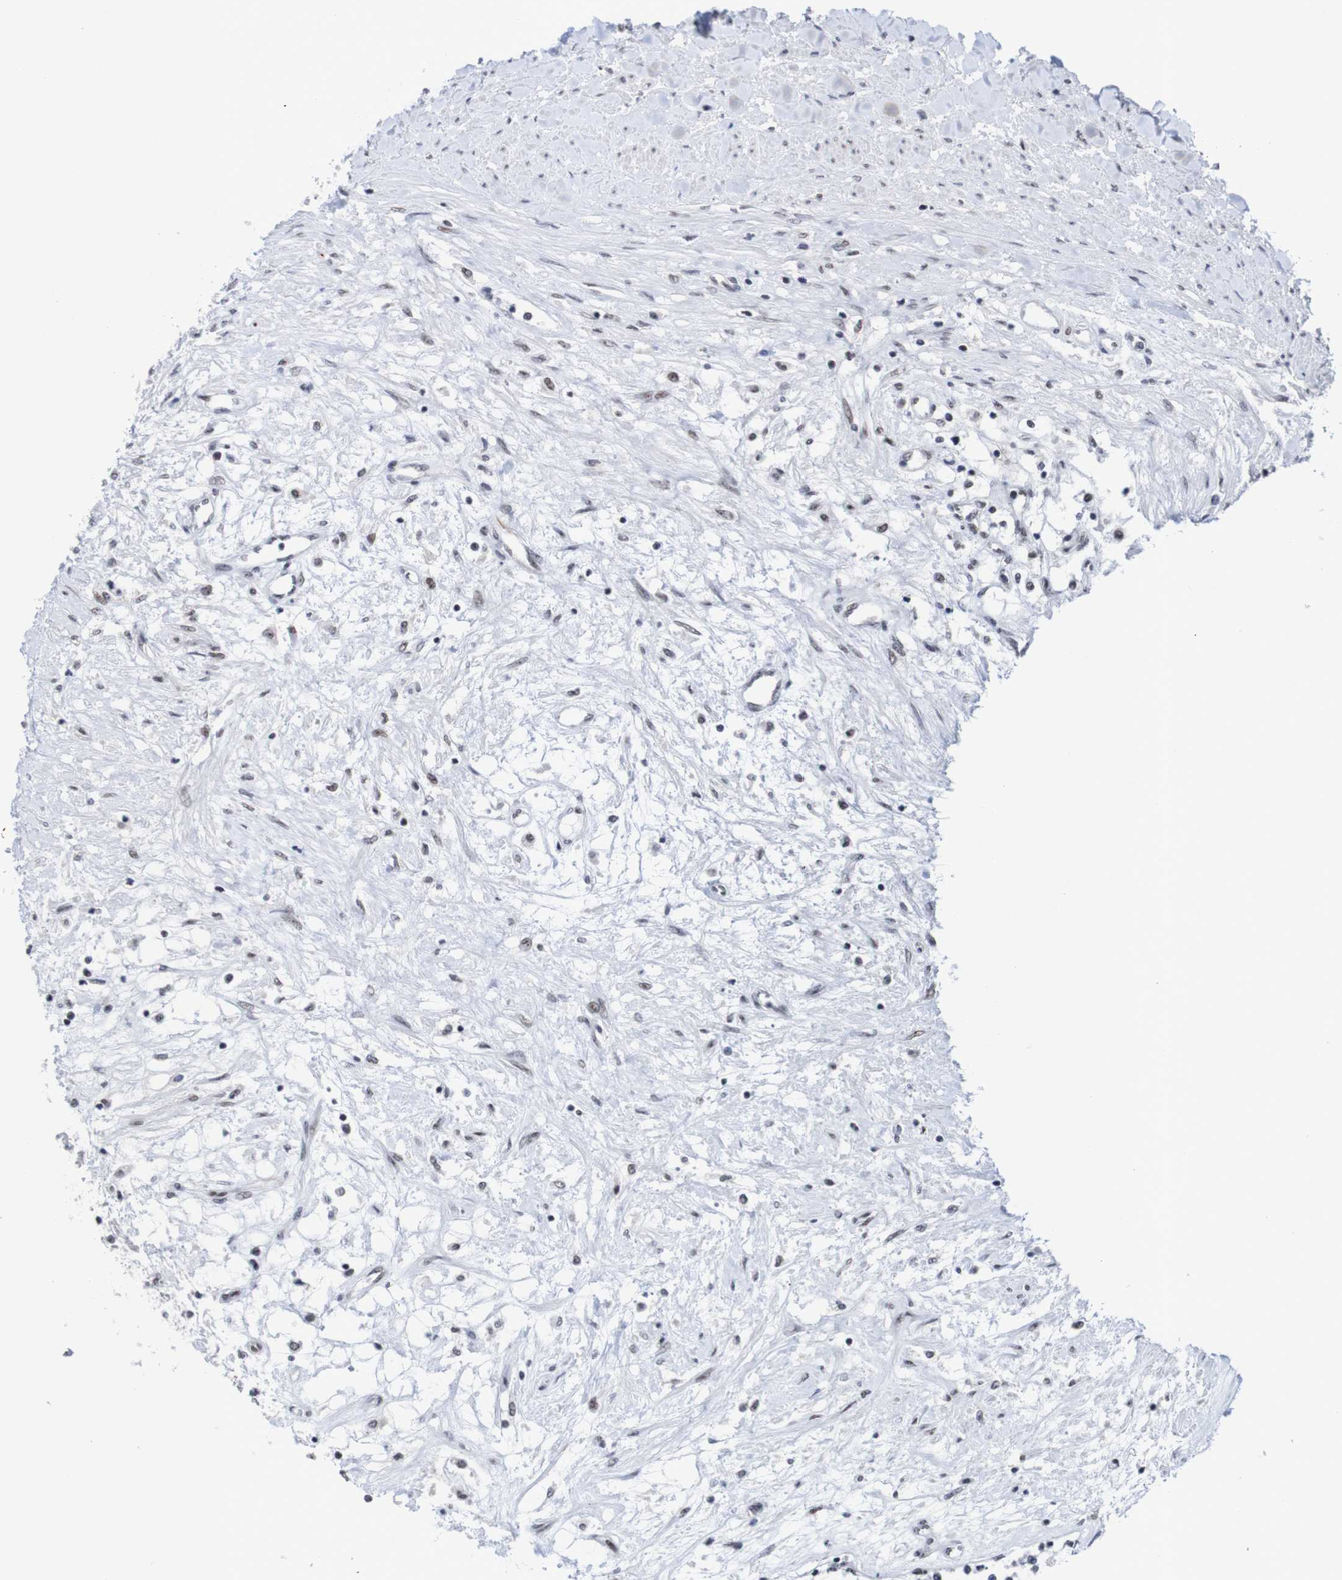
{"staining": {"intensity": "weak", "quantity": "<25%", "location": "nuclear"}, "tissue": "renal cancer", "cell_type": "Tumor cells", "image_type": "cancer", "snomed": [{"axis": "morphology", "description": "Adenocarcinoma, NOS"}, {"axis": "topography", "description": "Kidney"}], "caption": "This is an immunohistochemistry histopathology image of human renal adenocarcinoma. There is no positivity in tumor cells.", "gene": "CDC5L", "patient": {"sex": "male", "age": 68}}